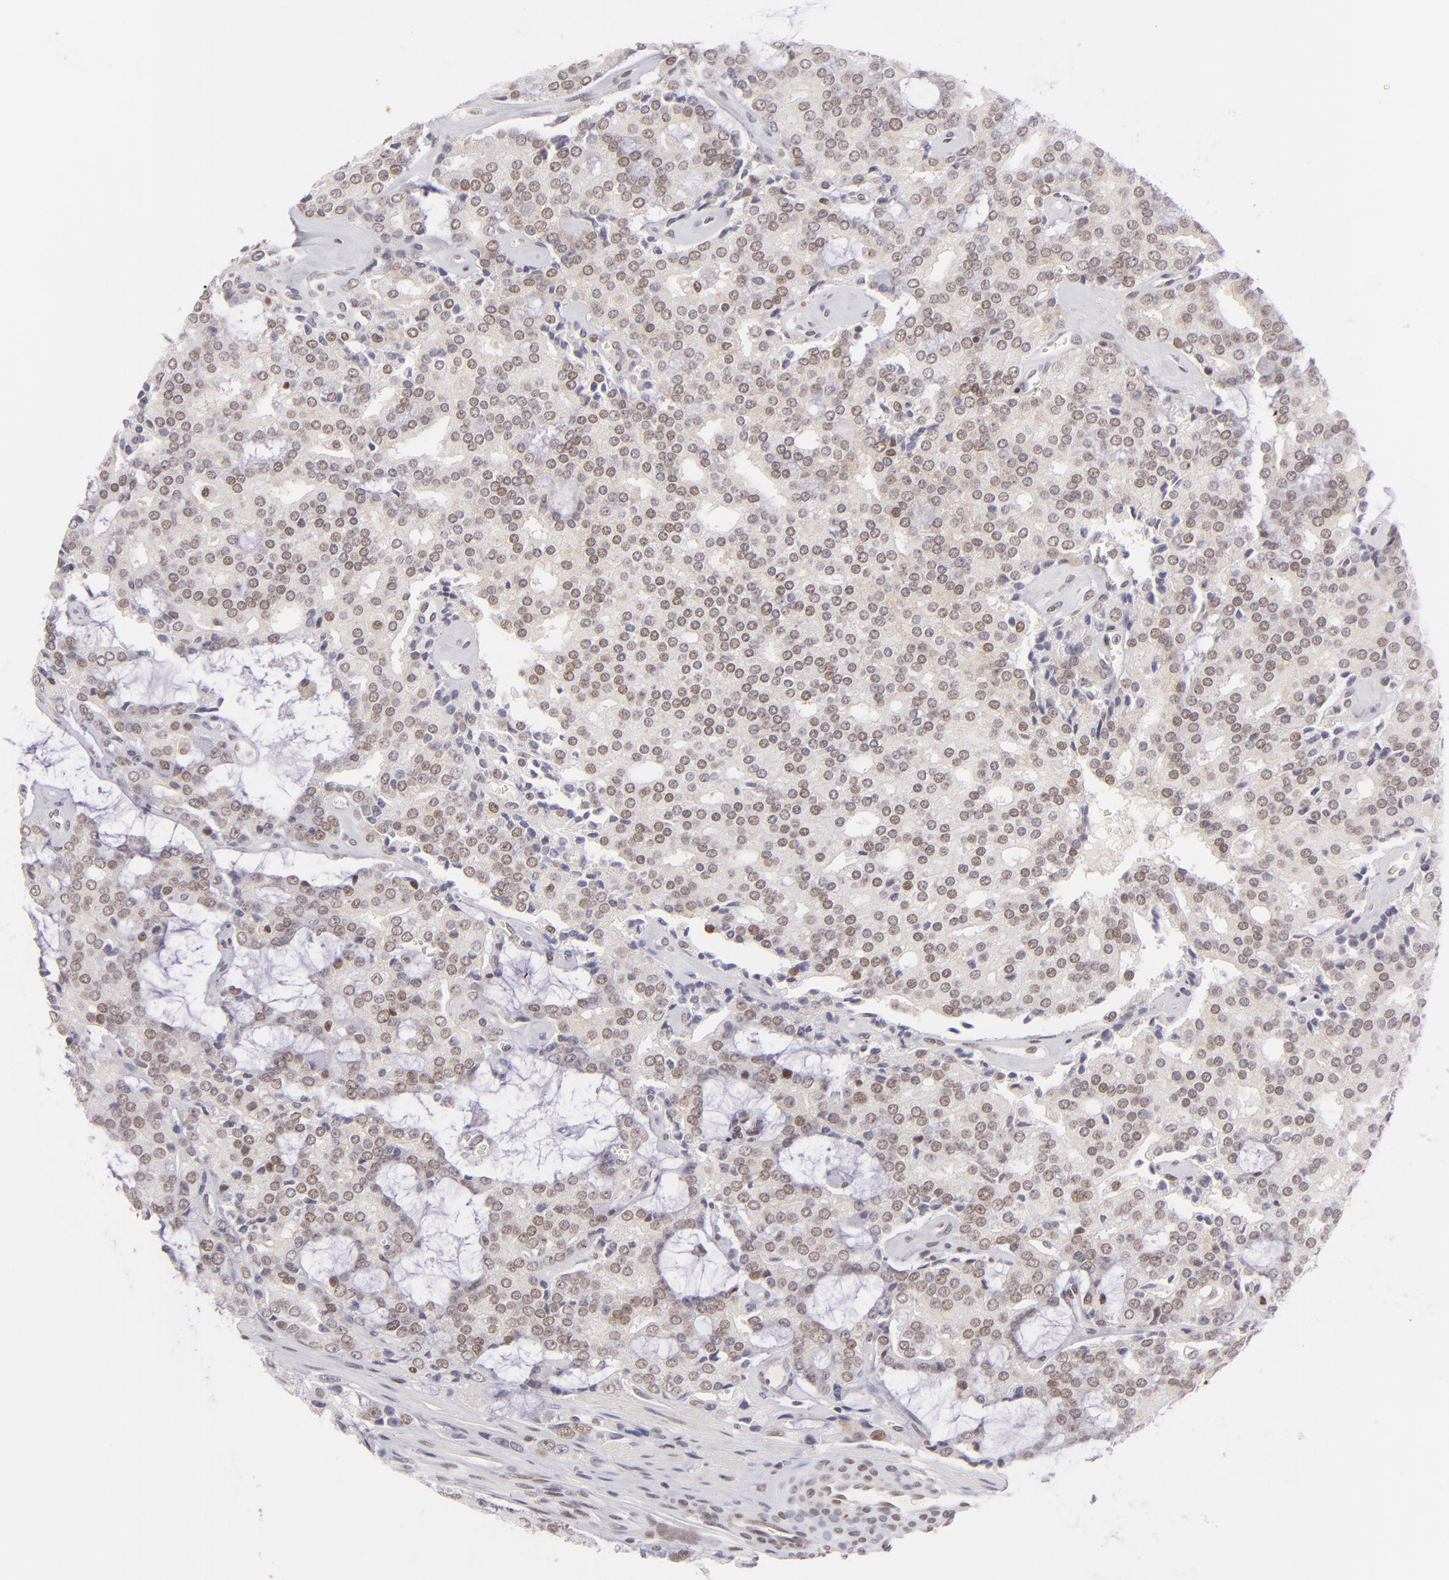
{"staining": {"intensity": "moderate", "quantity": "25%-75%", "location": "nuclear"}, "tissue": "prostate cancer", "cell_type": "Tumor cells", "image_type": "cancer", "snomed": [{"axis": "morphology", "description": "Adenocarcinoma, High grade"}, {"axis": "topography", "description": "Prostate"}], "caption": "Immunohistochemistry image of prostate cancer (high-grade adenocarcinoma) stained for a protein (brown), which shows medium levels of moderate nuclear expression in approximately 25%-75% of tumor cells.", "gene": "POU2F1", "patient": {"sex": "male", "age": 67}}